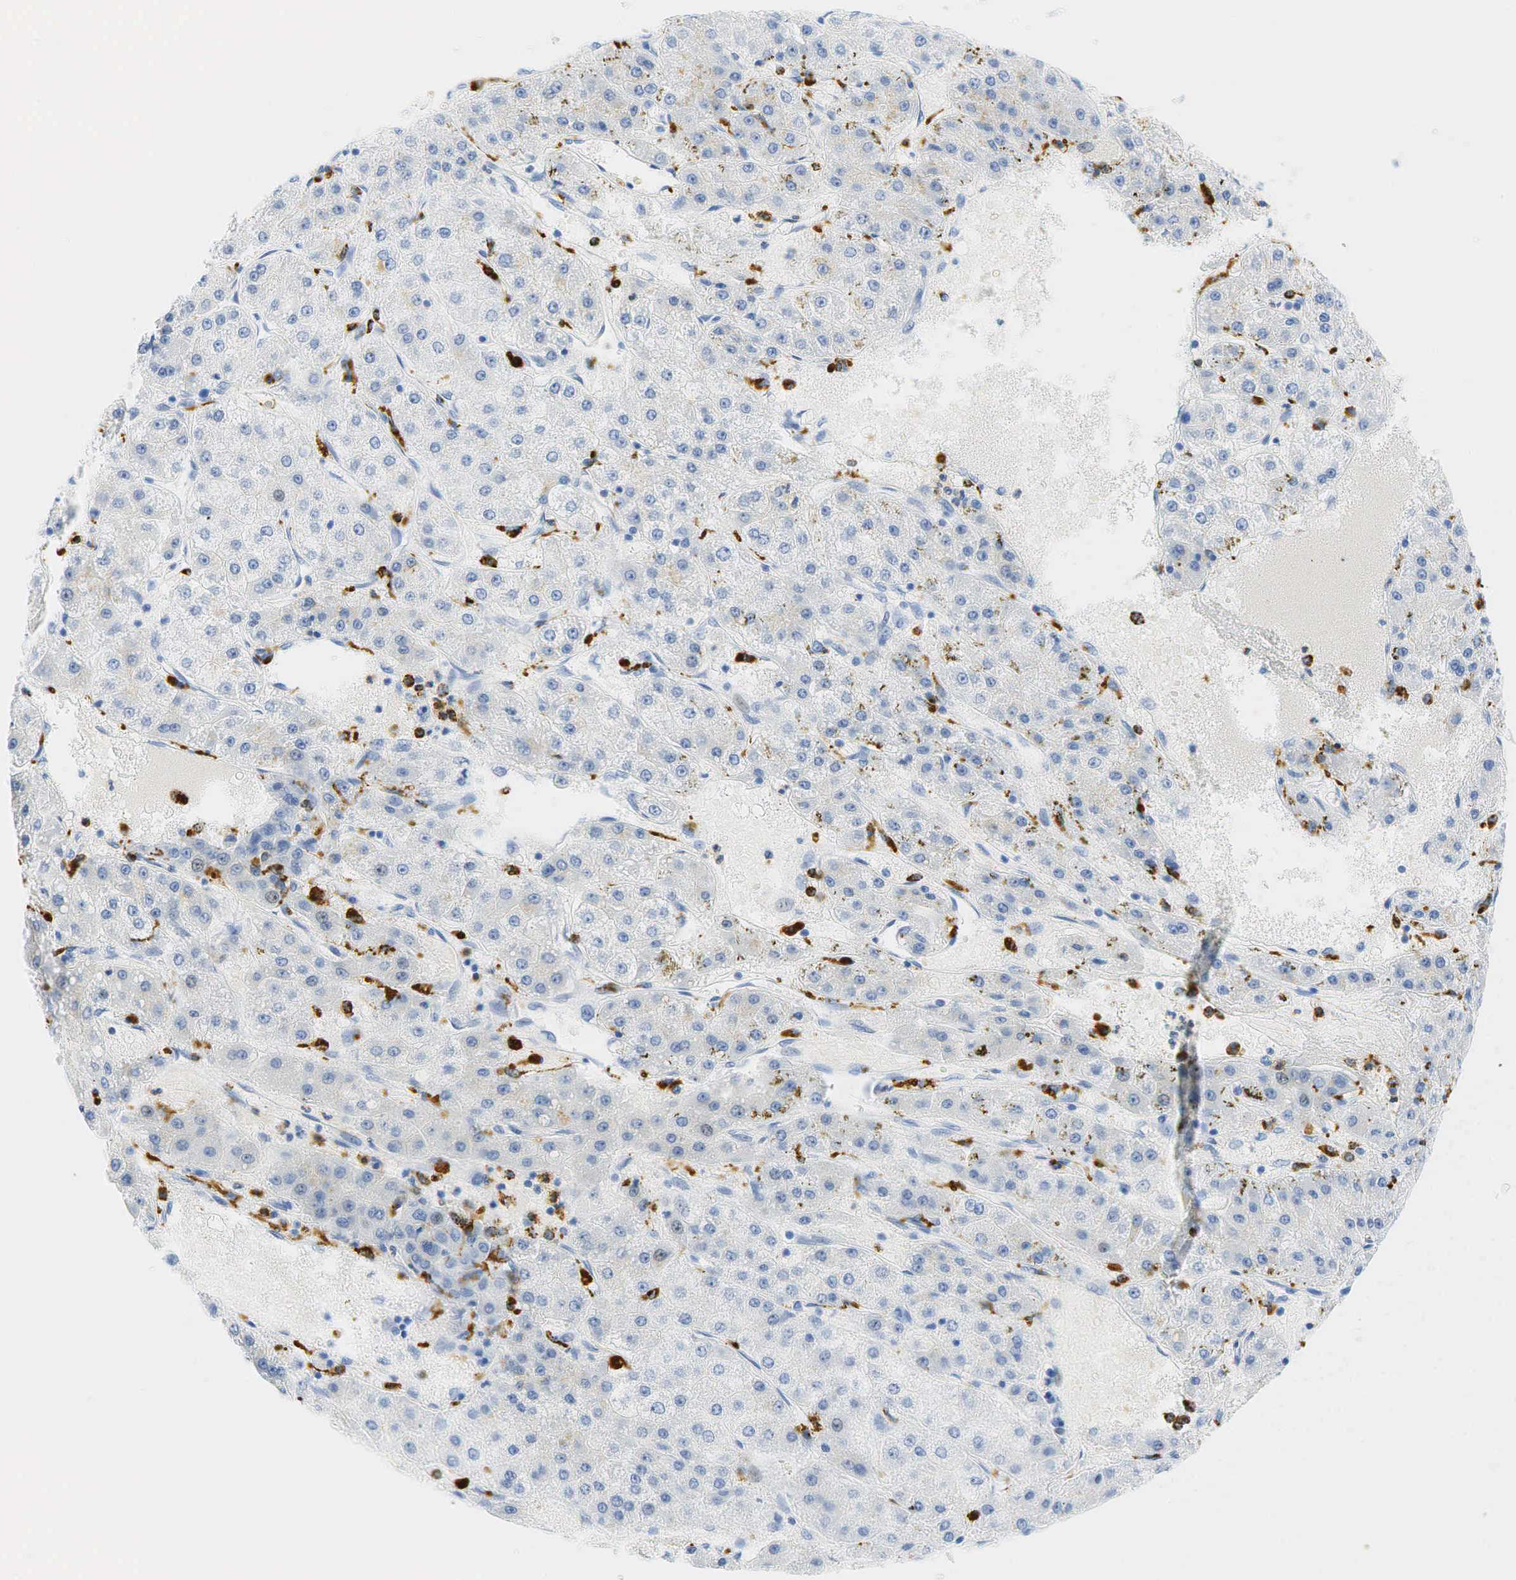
{"staining": {"intensity": "negative", "quantity": "none", "location": "none"}, "tissue": "liver cancer", "cell_type": "Tumor cells", "image_type": "cancer", "snomed": [{"axis": "morphology", "description": "Carcinoma, Hepatocellular, NOS"}, {"axis": "topography", "description": "Liver"}], "caption": "Tumor cells are negative for protein expression in human liver cancer (hepatocellular carcinoma).", "gene": "CD68", "patient": {"sex": "female", "age": 52}}